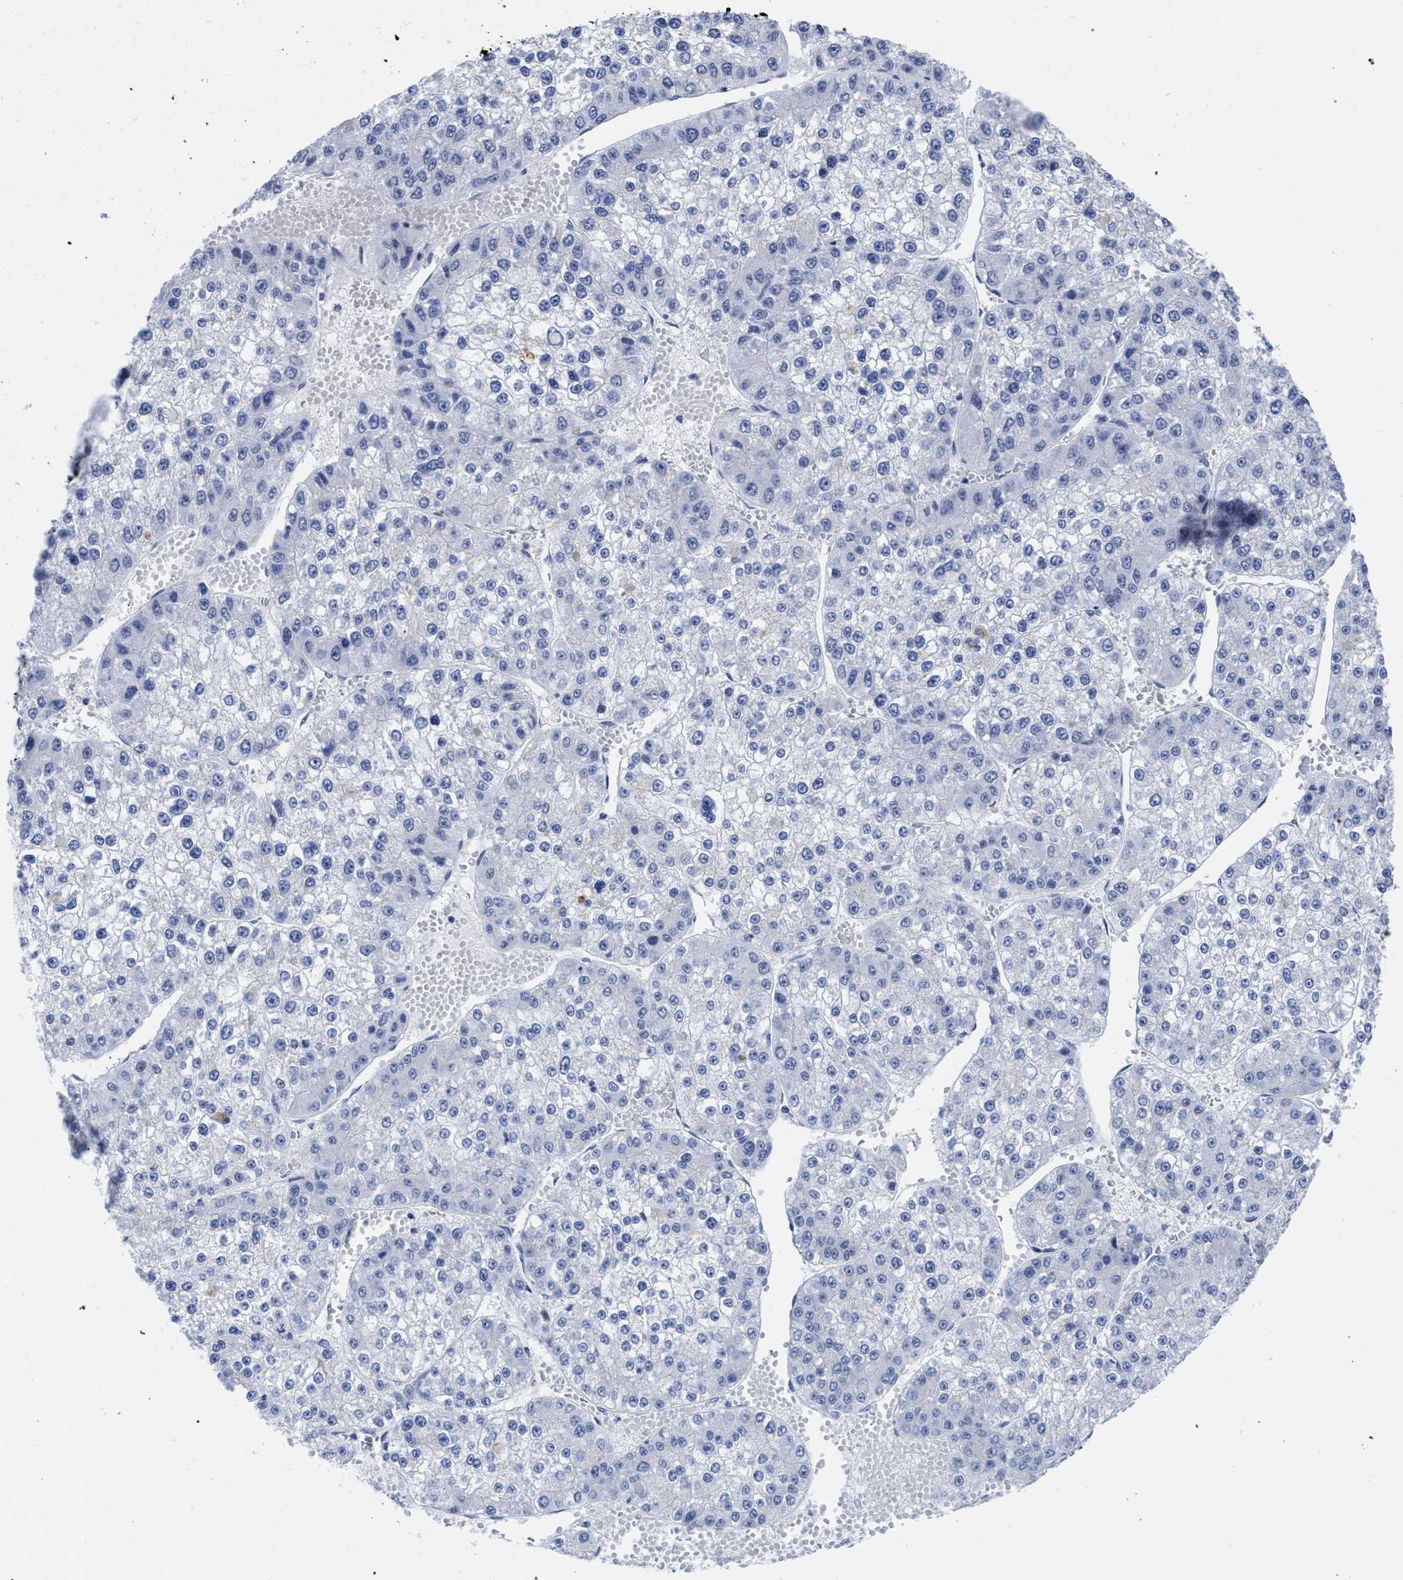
{"staining": {"intensity": "negative", "quantity": "none", "location": "none"}, "tissue": "liver cancer", "cell_type": "Tumor cells", "image_type": "cancer", "snomed": [{"axis": "morphology", "description": "Carcinoma, Hepatocellular, NOS"}, {"axis": "topography", "description": "Liver"}], "caption": "Immunohistochemistry of human liver cancer (hepatocellular carcinoma) demonstrates no staining in tumor cells.", "gene": "GOLGA2", "patient": {"sex": "female", "age": 73}}